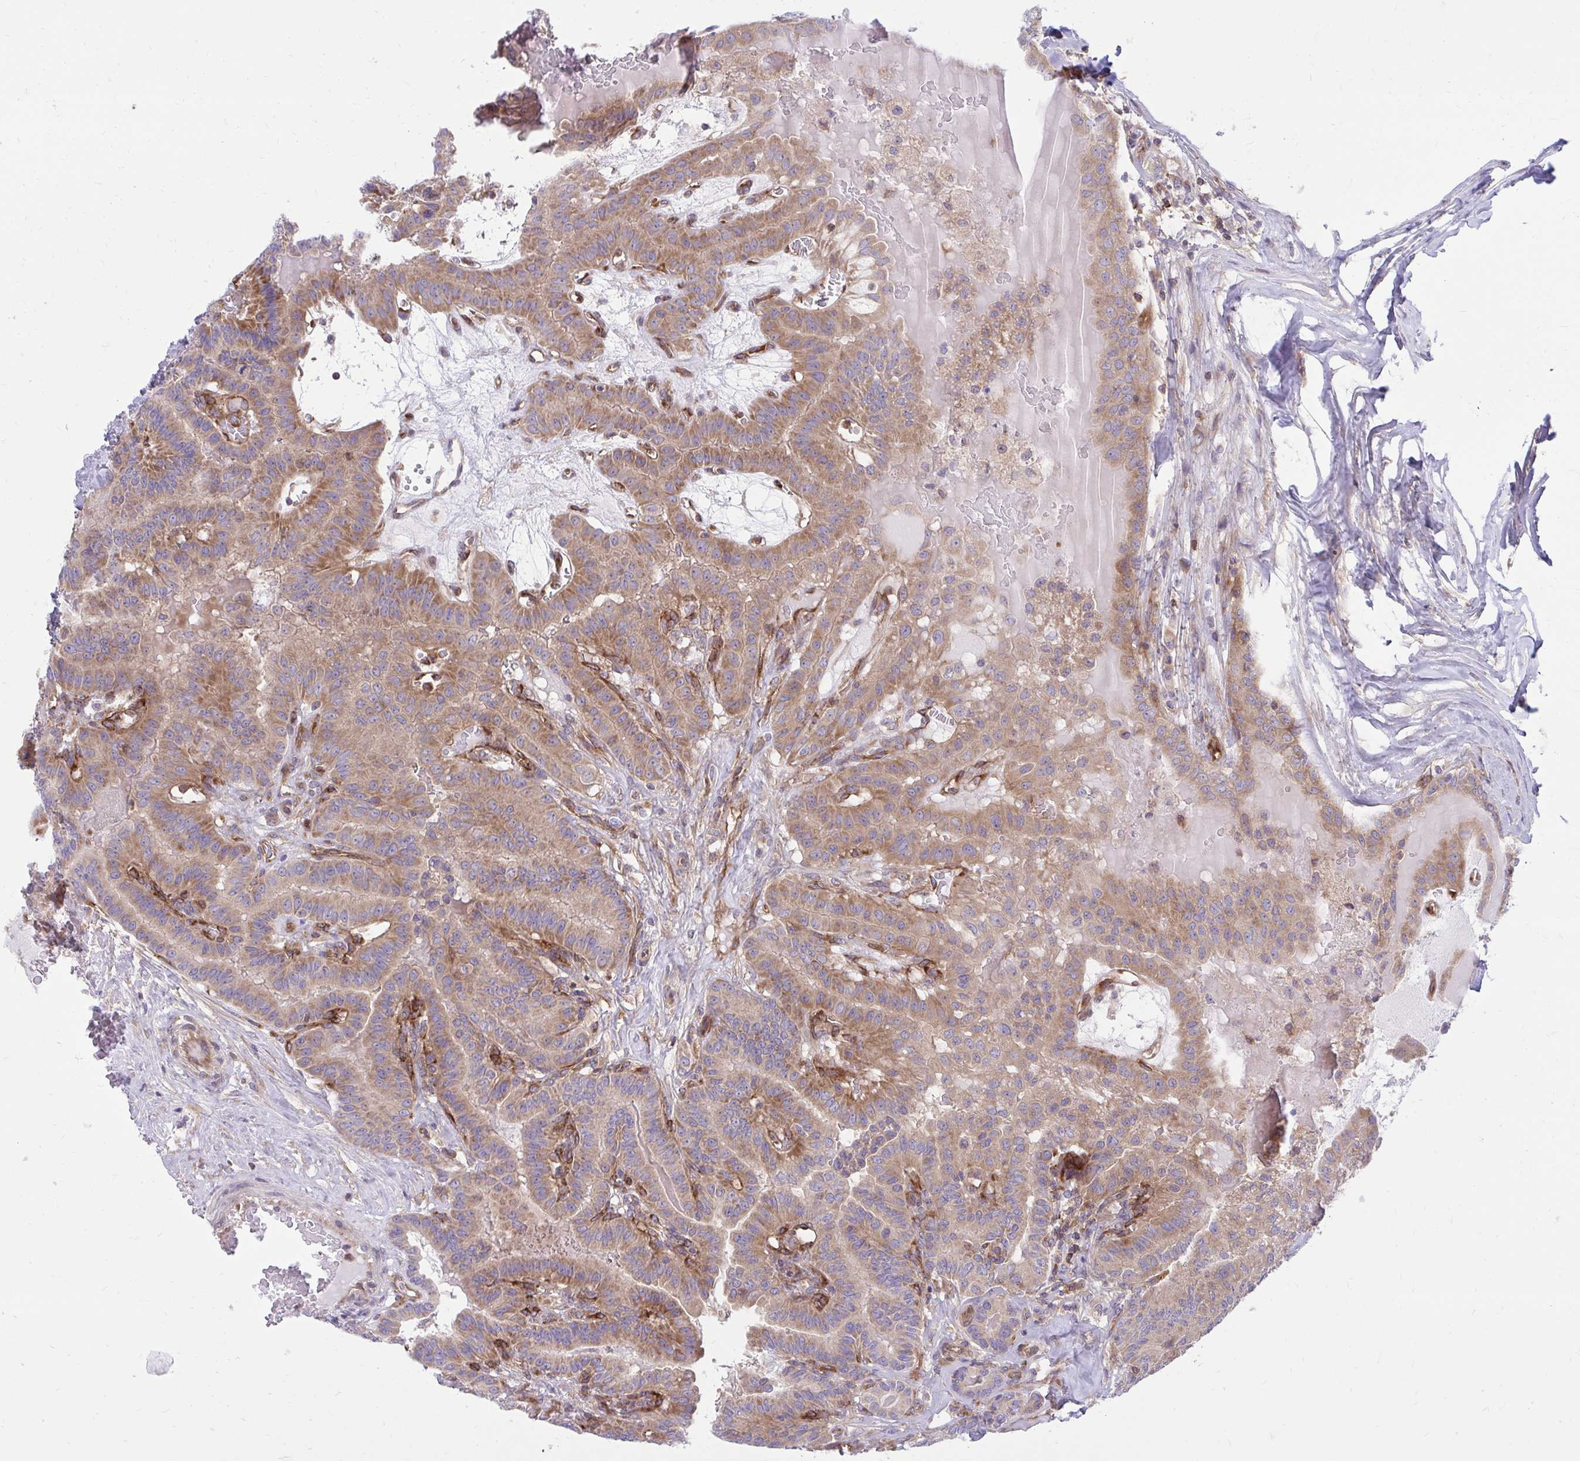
{"staining": {"intensity": "moderate", "quantity": ">75%", "location": "cytoplasmic/membranous"}, "tissue": "thyroid cancer", "cell_type": "Tumor cells", "image_type": "cancer", "snomed": [{"axis": "morphology", "description": "Papillary adenocarcinoma, NOS"}, {"axis": "topography", "description": "Thyroid gland"}], "caption": "Immunohistochemistry of human papillary adenocarcinoma (thyroid) exhibits medium levels of moderate cytoplasmic/membranous expression in approximately >75% of tumor cells.", "gene": "ASAP1", "patient": {"sex": "male", "age": 87}}